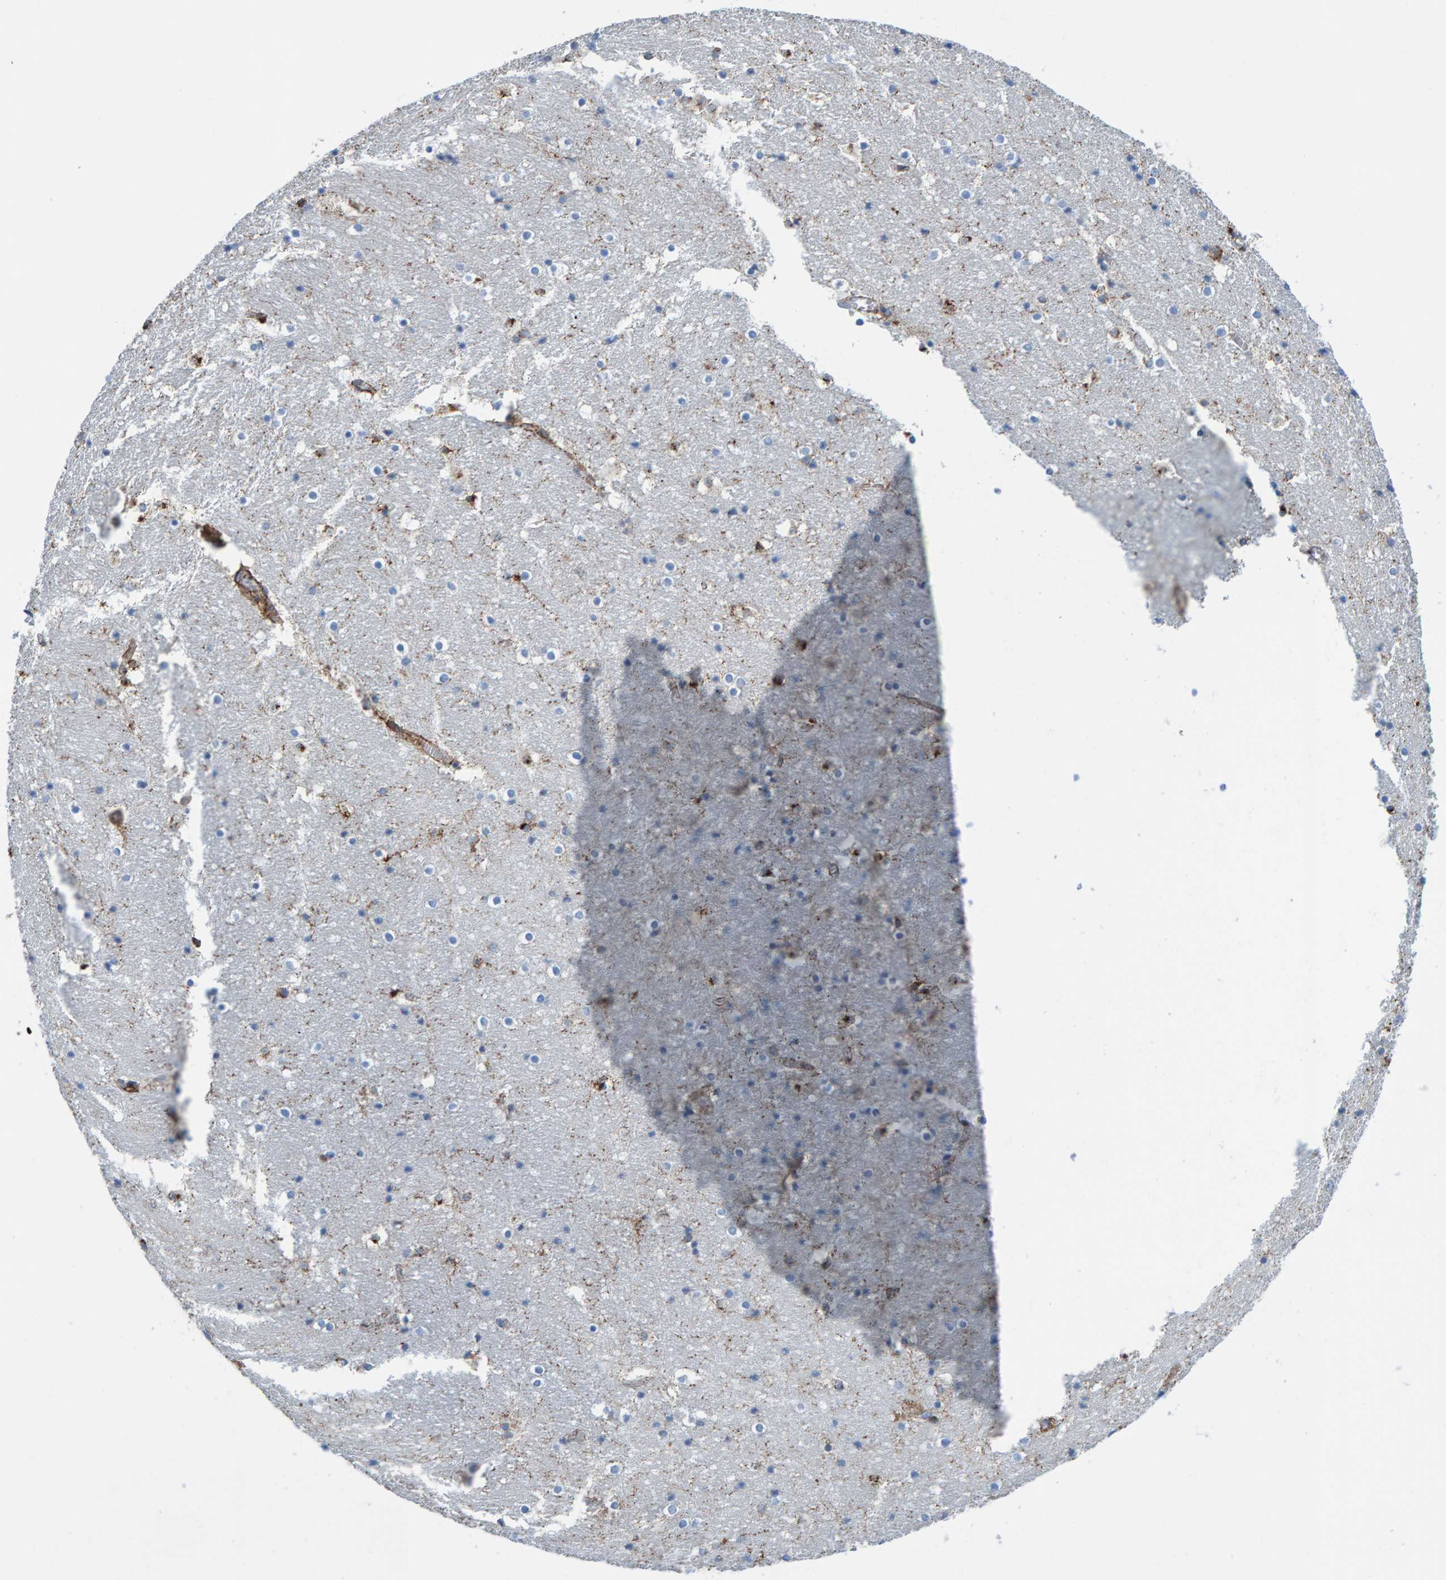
{"staining": {"intensity": "moderate", "quantity": "<25%", "location": "cytoplasmic/membranous"}, "tissue": "hippocampus", "cell_type": "Glial cells", "image_type": "normal", "snomed": [{"axis": "morphology", "description": "Normal tissue, NOS"}, {"axis": "topography", "description": "Hippocampus"}], "caption": "The histopathology image exhibits immunohistochemical staining of unremarkable hippocampus. There is moderate cytoplasmic/membranous positivity is seen in about <25% of glial cells.", "gene": "LRP1", "patient": {"sex": "male", "age": 45}}